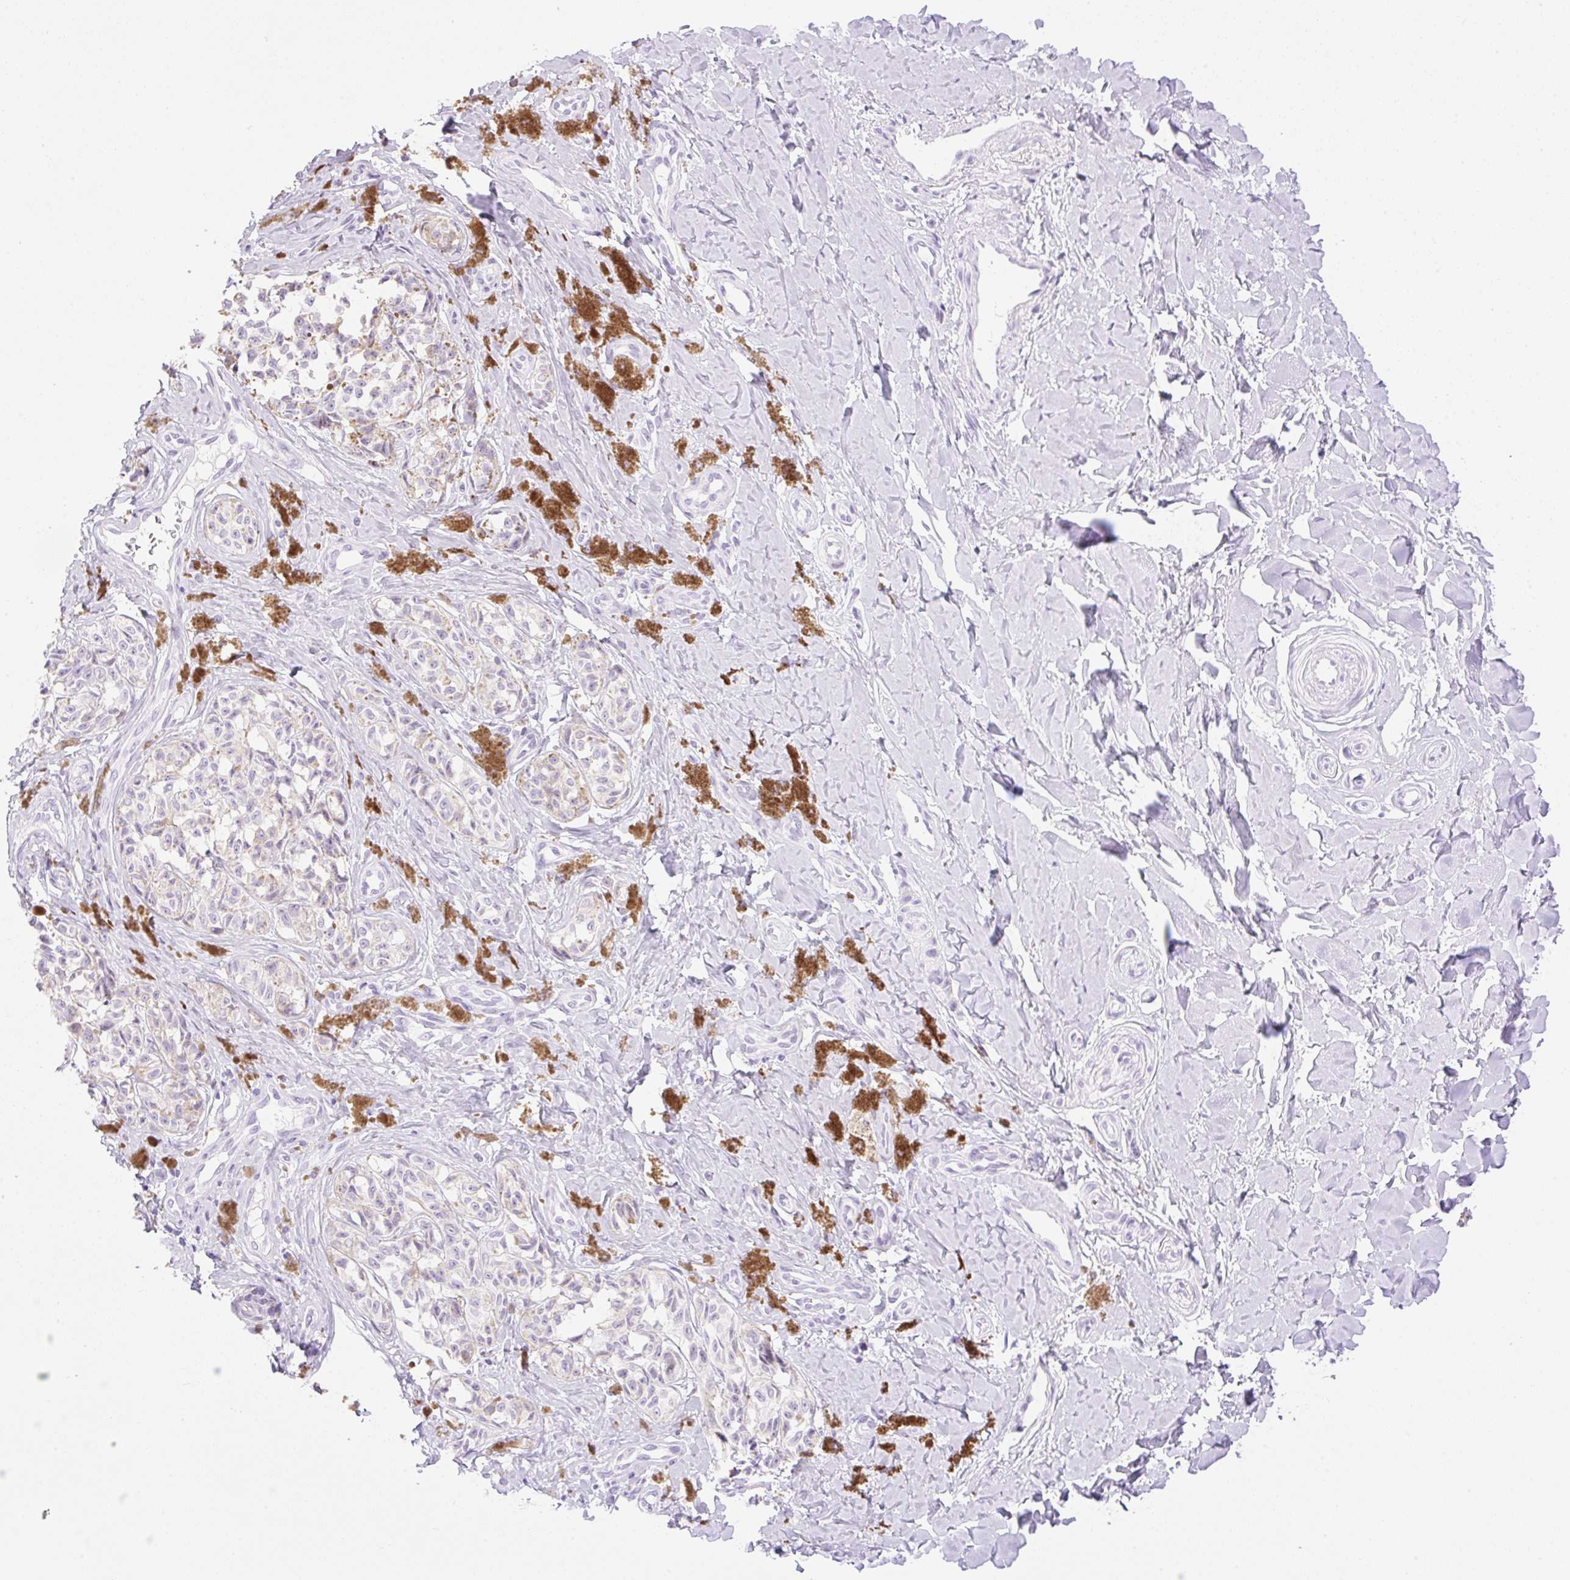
{"staining": {"intensity": "negative", "quantity": "none", "location": "none"}, "tissue": "melanoma", "cell_type": "Tumor cells", "image_type": "cancer", "snomed": [{"axis": "morphology", "description": "Malignant melanoma, NOS"}, {"axis": "topography", "description": "Skin"}], "caption": "DAB immunohistochemical staining of human melanoma exhibits no significant staining in tumor cells.", "gene": "SPRR4", "patient": {"sex": "female", "age": 65}}